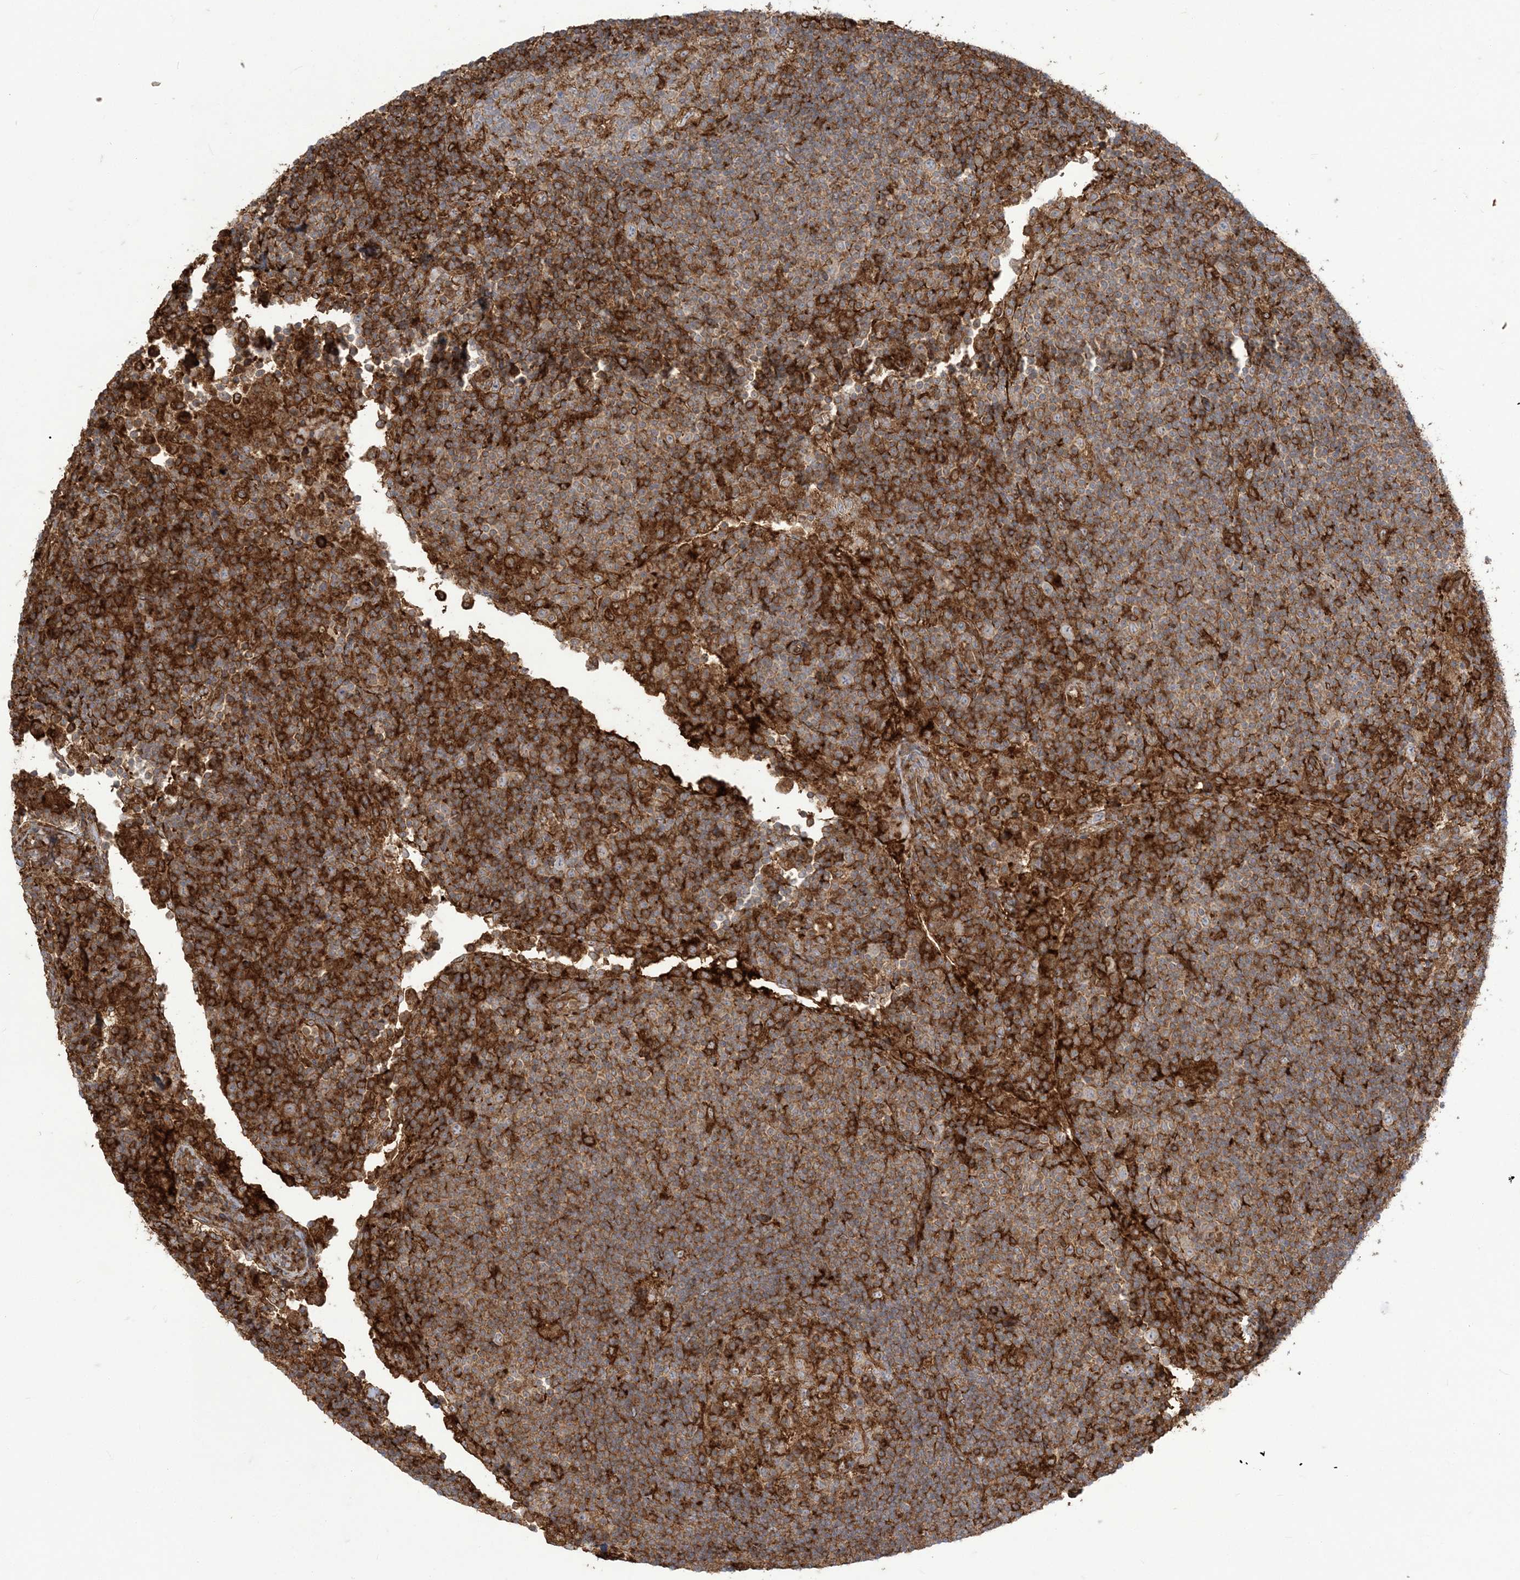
{"staining": {"intensity": "strong", "quantity": "25%-75%", "location": "cytoplasmic/membranous"}, "tissue": "lymph node", "cell_type": "Germinal center cells", "image_type": "normal", "snomed": [{"axis": "morphology", "description": "Normal tissue, NOS"}, {"axis": "topography", "description": "Lymph node"}], "caption": "Immunohistochemical staining of normal lymph node displays strong cytoplasmic/membranous protein expression in about 25%-75% of germinal center cells.", "gene": "DERL3", "patient": {"sex": "female", "age": 53}}